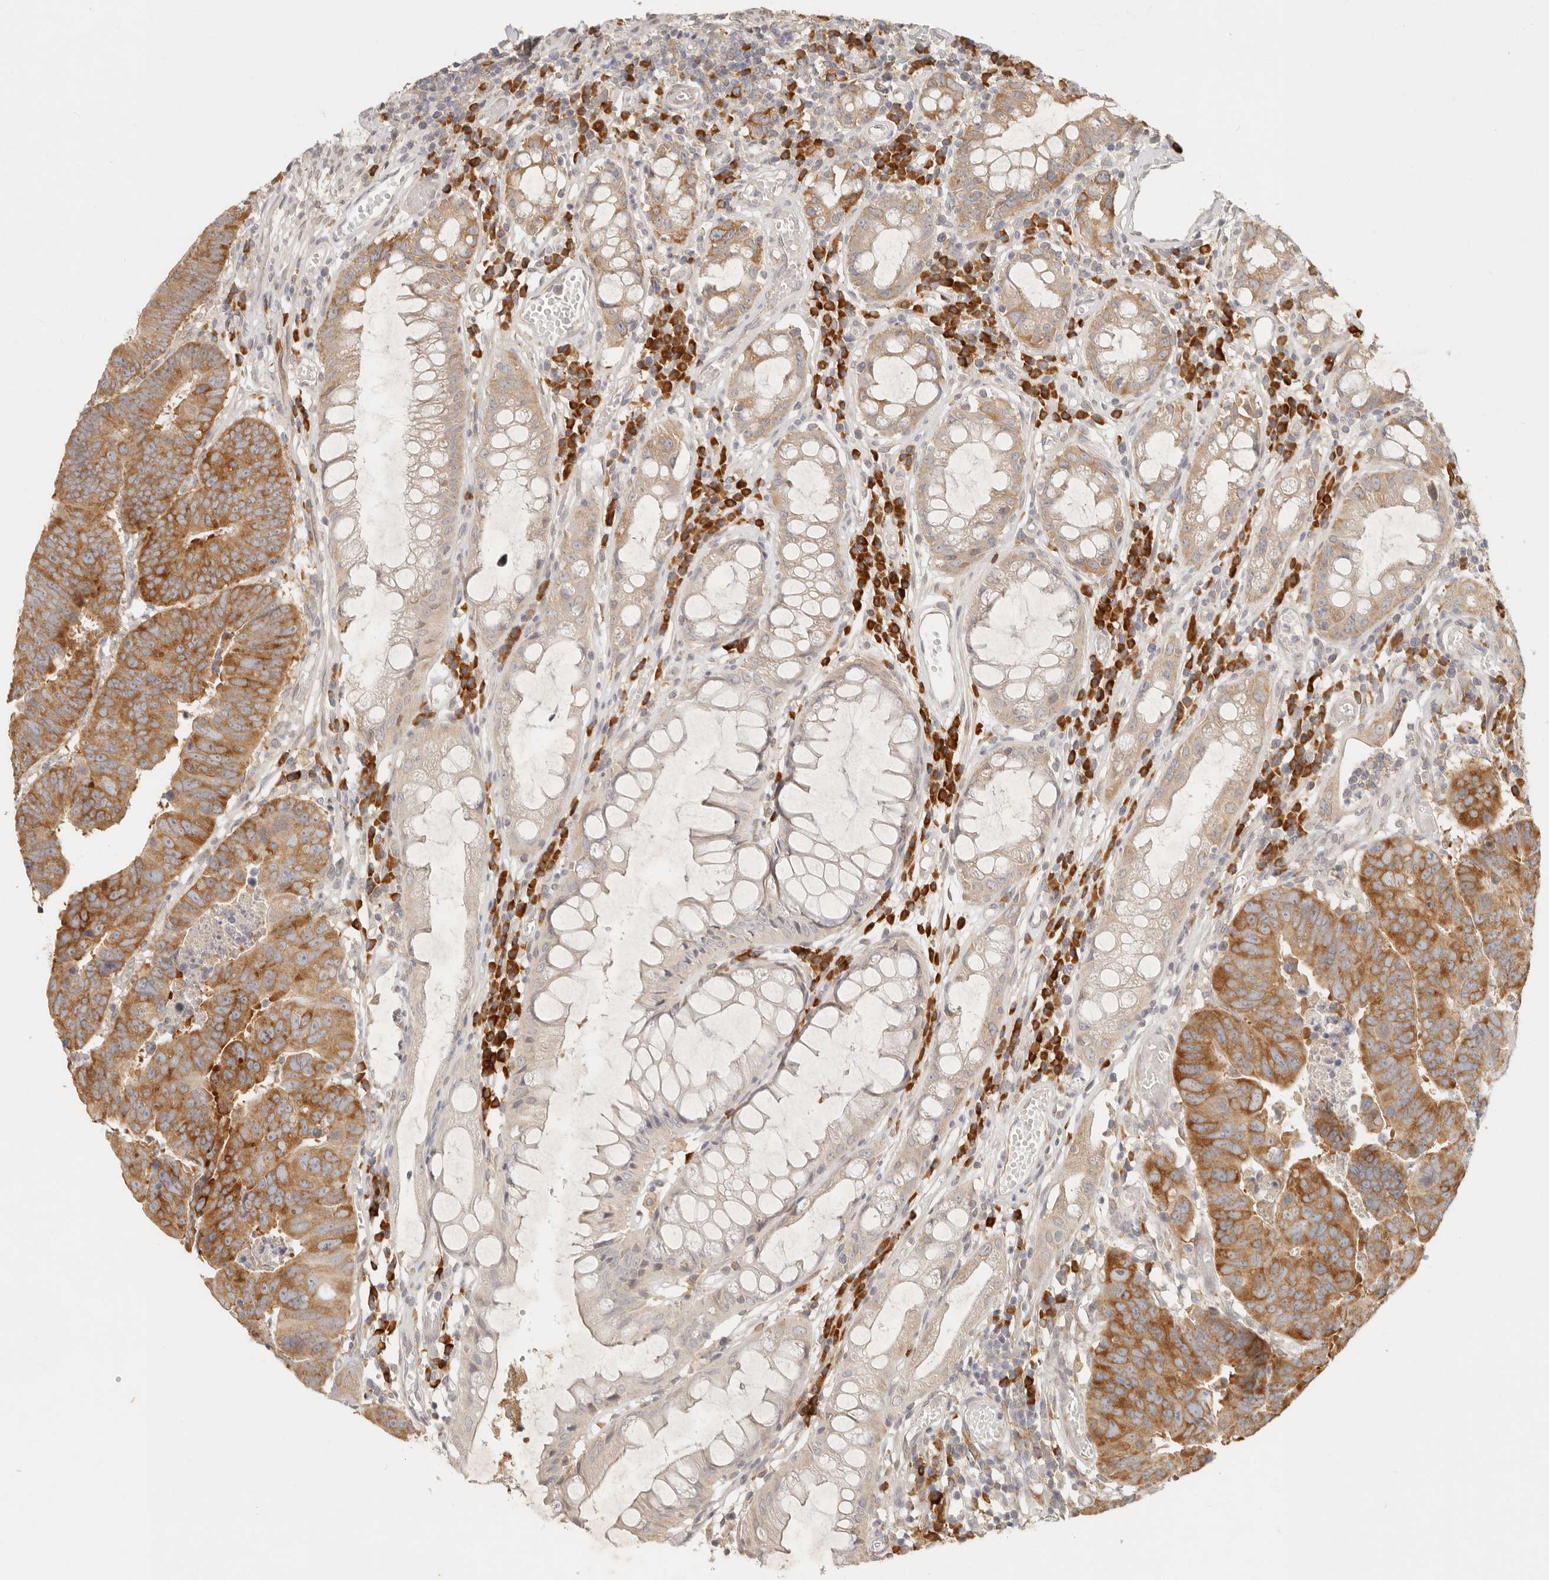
{"staining": {"intensity": "moderate", "quantity": ">75%", "location": "cytoplasmic/membranous"}, "tissue": "colorectal cancer", "cell_type": "Tumor cells", "image_type": "cancer", "snomed": [{"axis": "morphology", "description": "Adenocarcinoma, NOS"}, {"axis": "topography", "description": "Rectum"}], "caption": "Protein expression analysis of colorectal adenocarcinoma reveals moderate cytoplasmic/membranous staining in approximately >75% of tumor cells.", "gene": "PABPC4", "patient": {"sex": "female", "age": 65}}